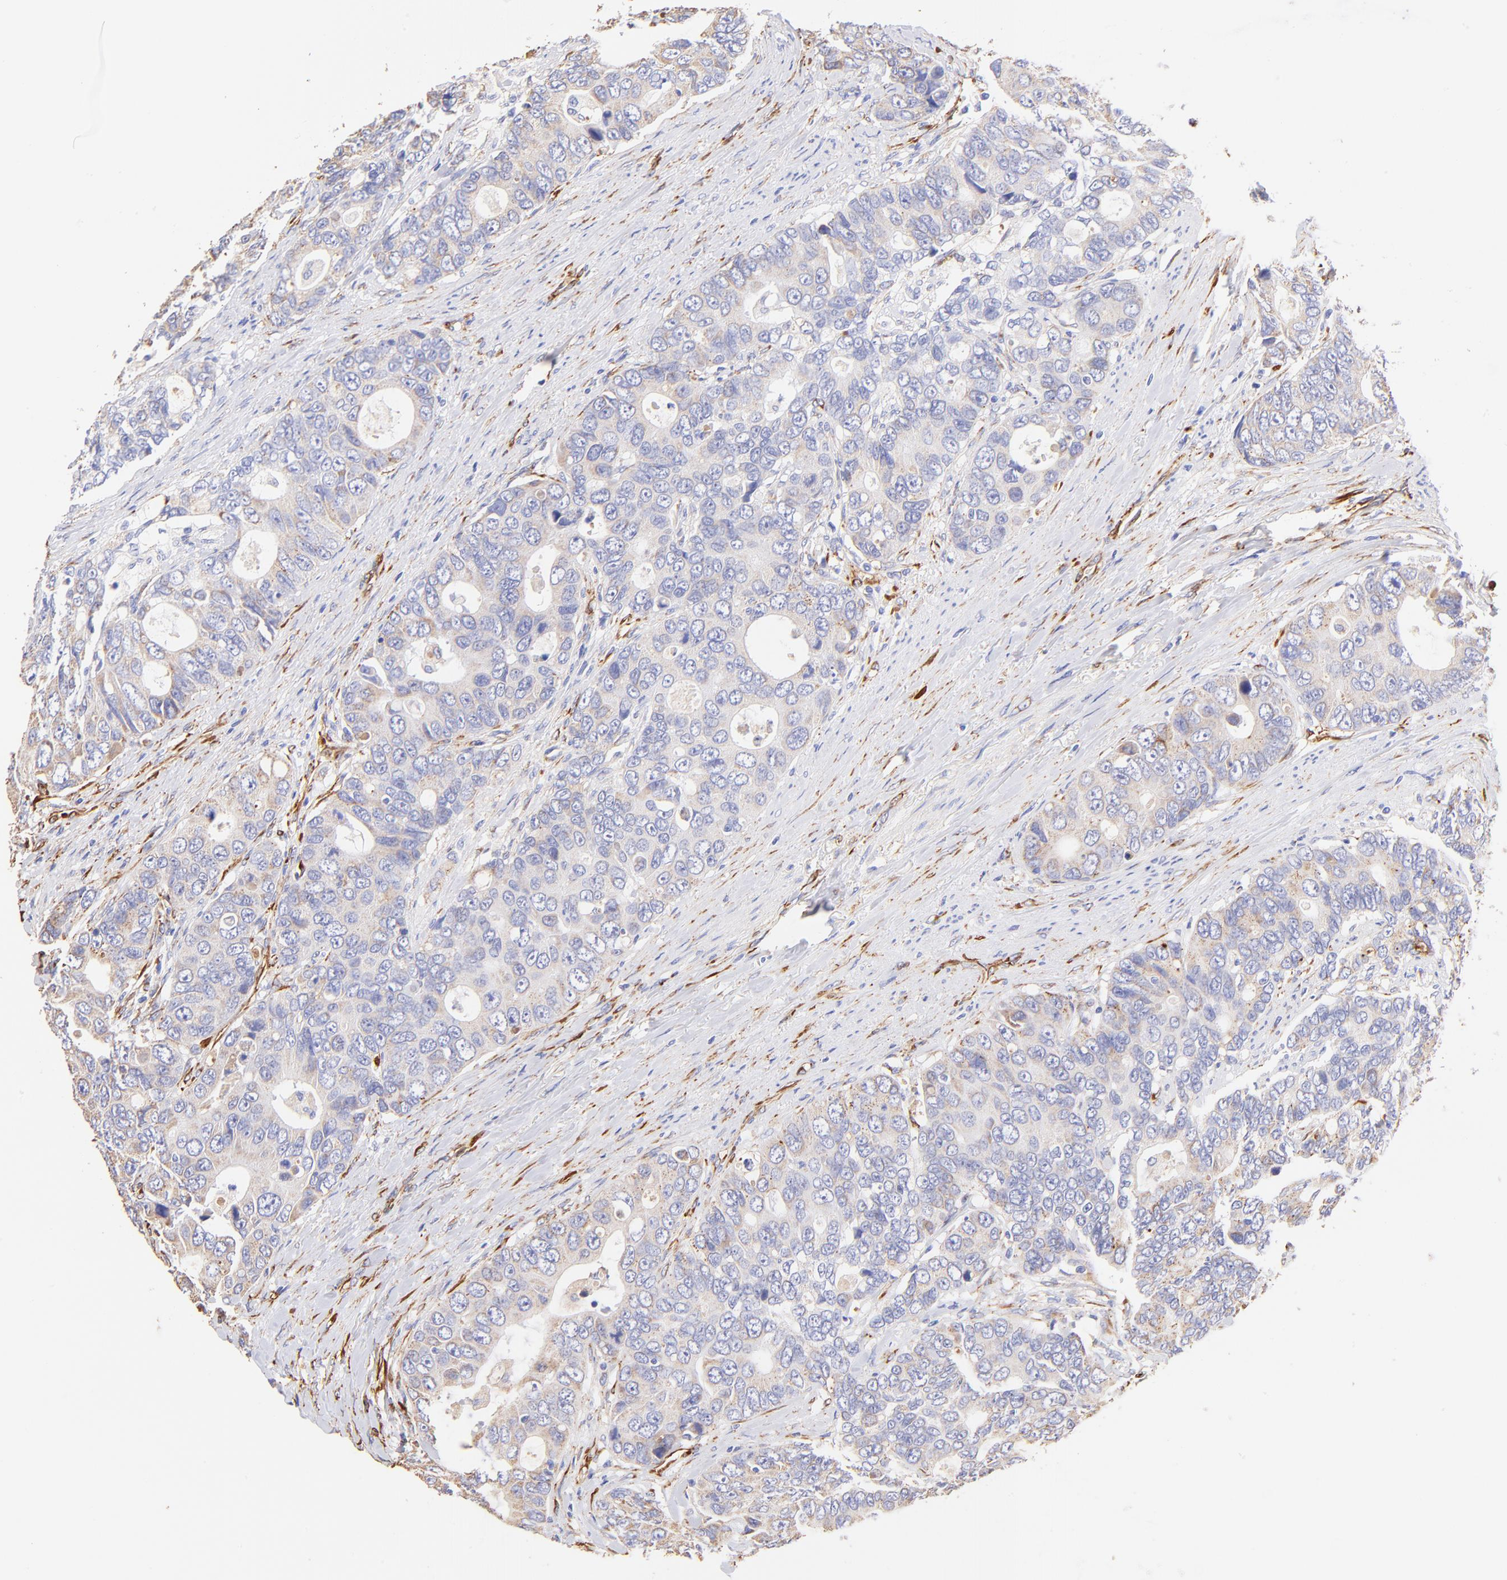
{"staining": {"intensity": "weak", "quantity": "<25%", "location": "cytoplasmic/membranous"}, "tissue": "colorectal cancer", "cell_type": "Tumor cells", "image_type": "cancer", "snomed": [{"axis": "morphology", "description": "Adenocarcinoma, NOS"}, {"axis": "topography", "description": "Rectum"}], "caption": "Protein analysis of colorectal cancer reveals no significant expression in tumor cells.", "gene": "SPARC", "patient": {"sex": "female", "age": 67}}